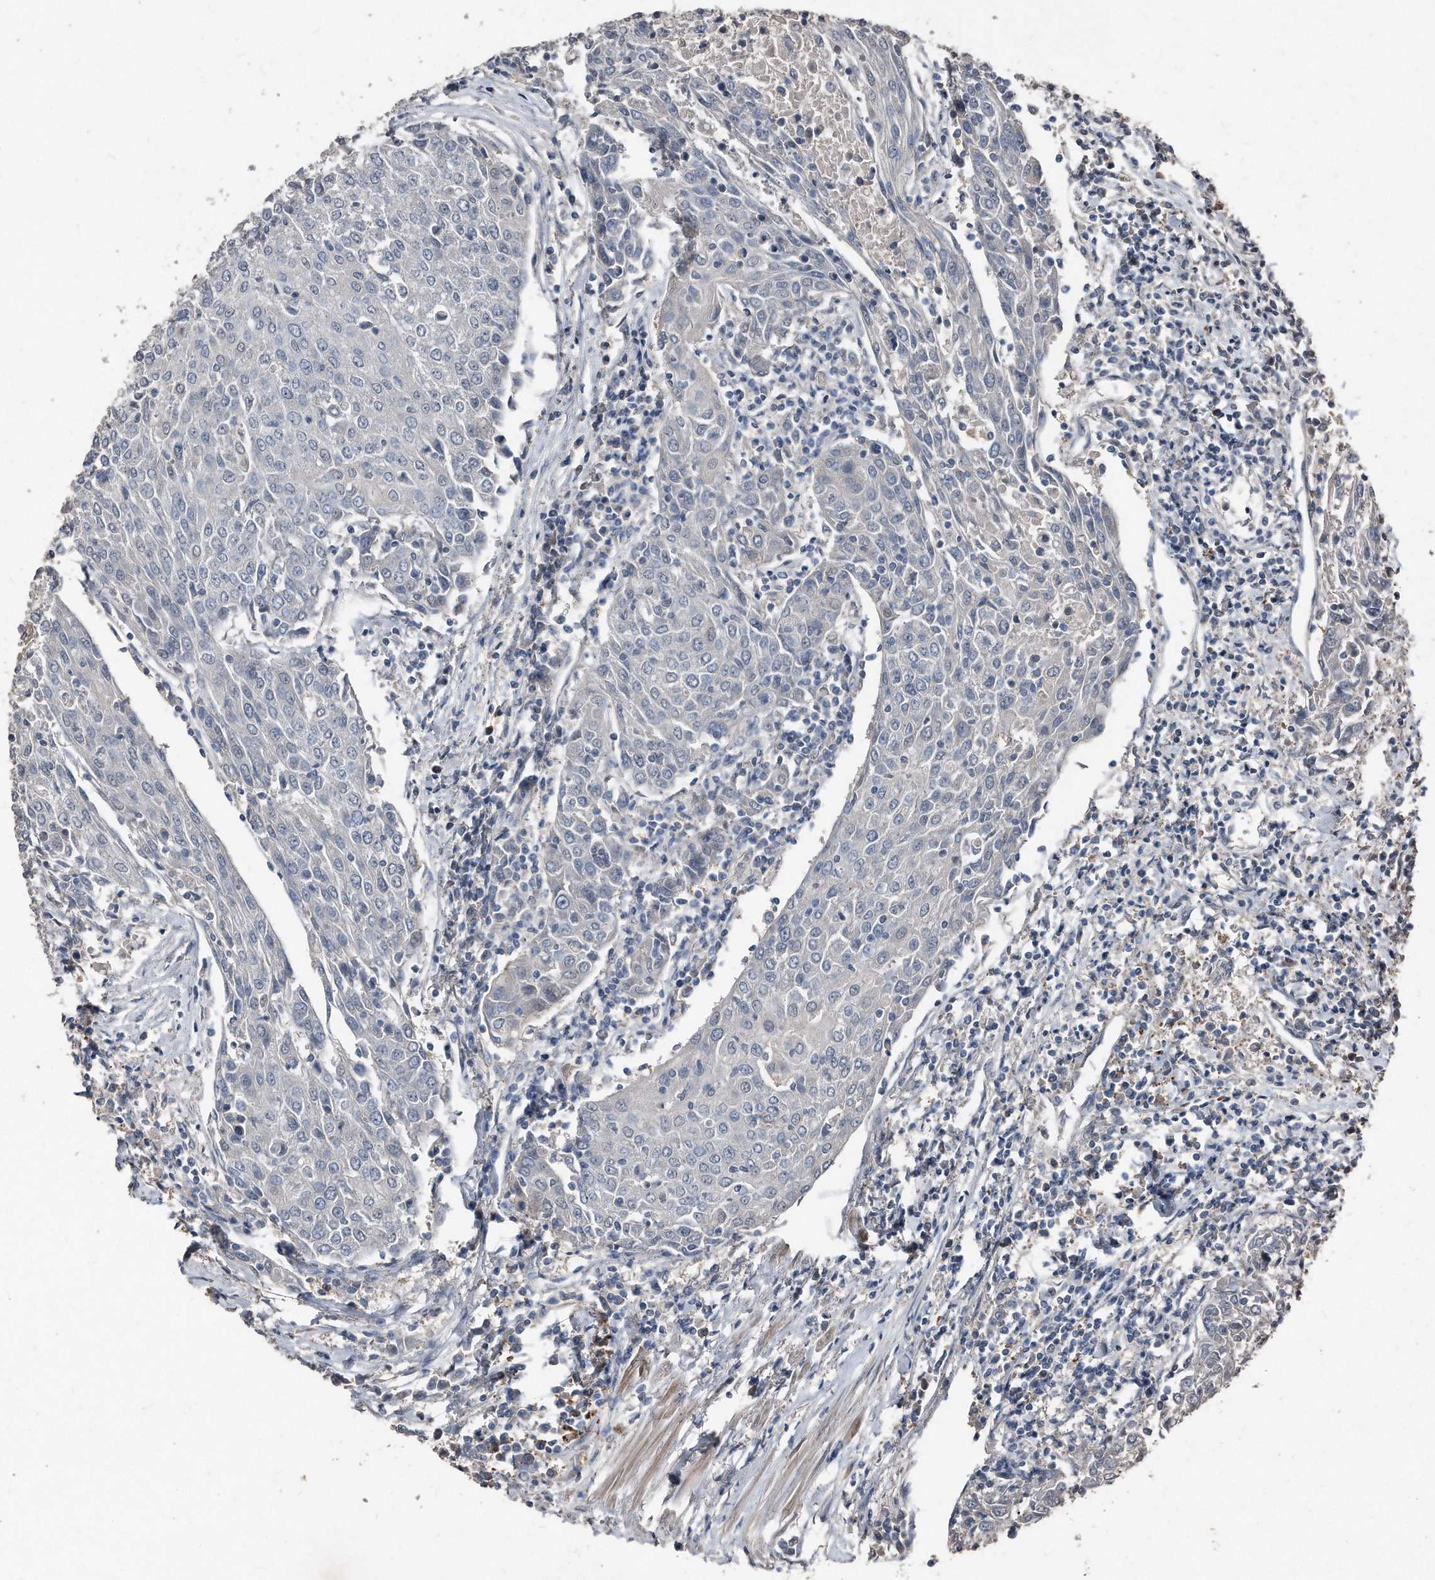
{"staining": {"intensity": "negative", "quantity": "none", "location": "none"}, "tissue": "urothelial cancer", "cell_type": "Tumor cells", "image_type": "cancer", "snomed": [{"axis": "morphology", "description": "Urothelial carcinoma, High grade"}, {"axis": "topography", "description": "Urinary bladder"}], "caption": "This is a image of immunohistochemistry (IHC) staining of urothelial cancer, which shows no expression in tumor cells.", "gene": "ANKRD10", "patient": {"sex": "female", "age": 85}}